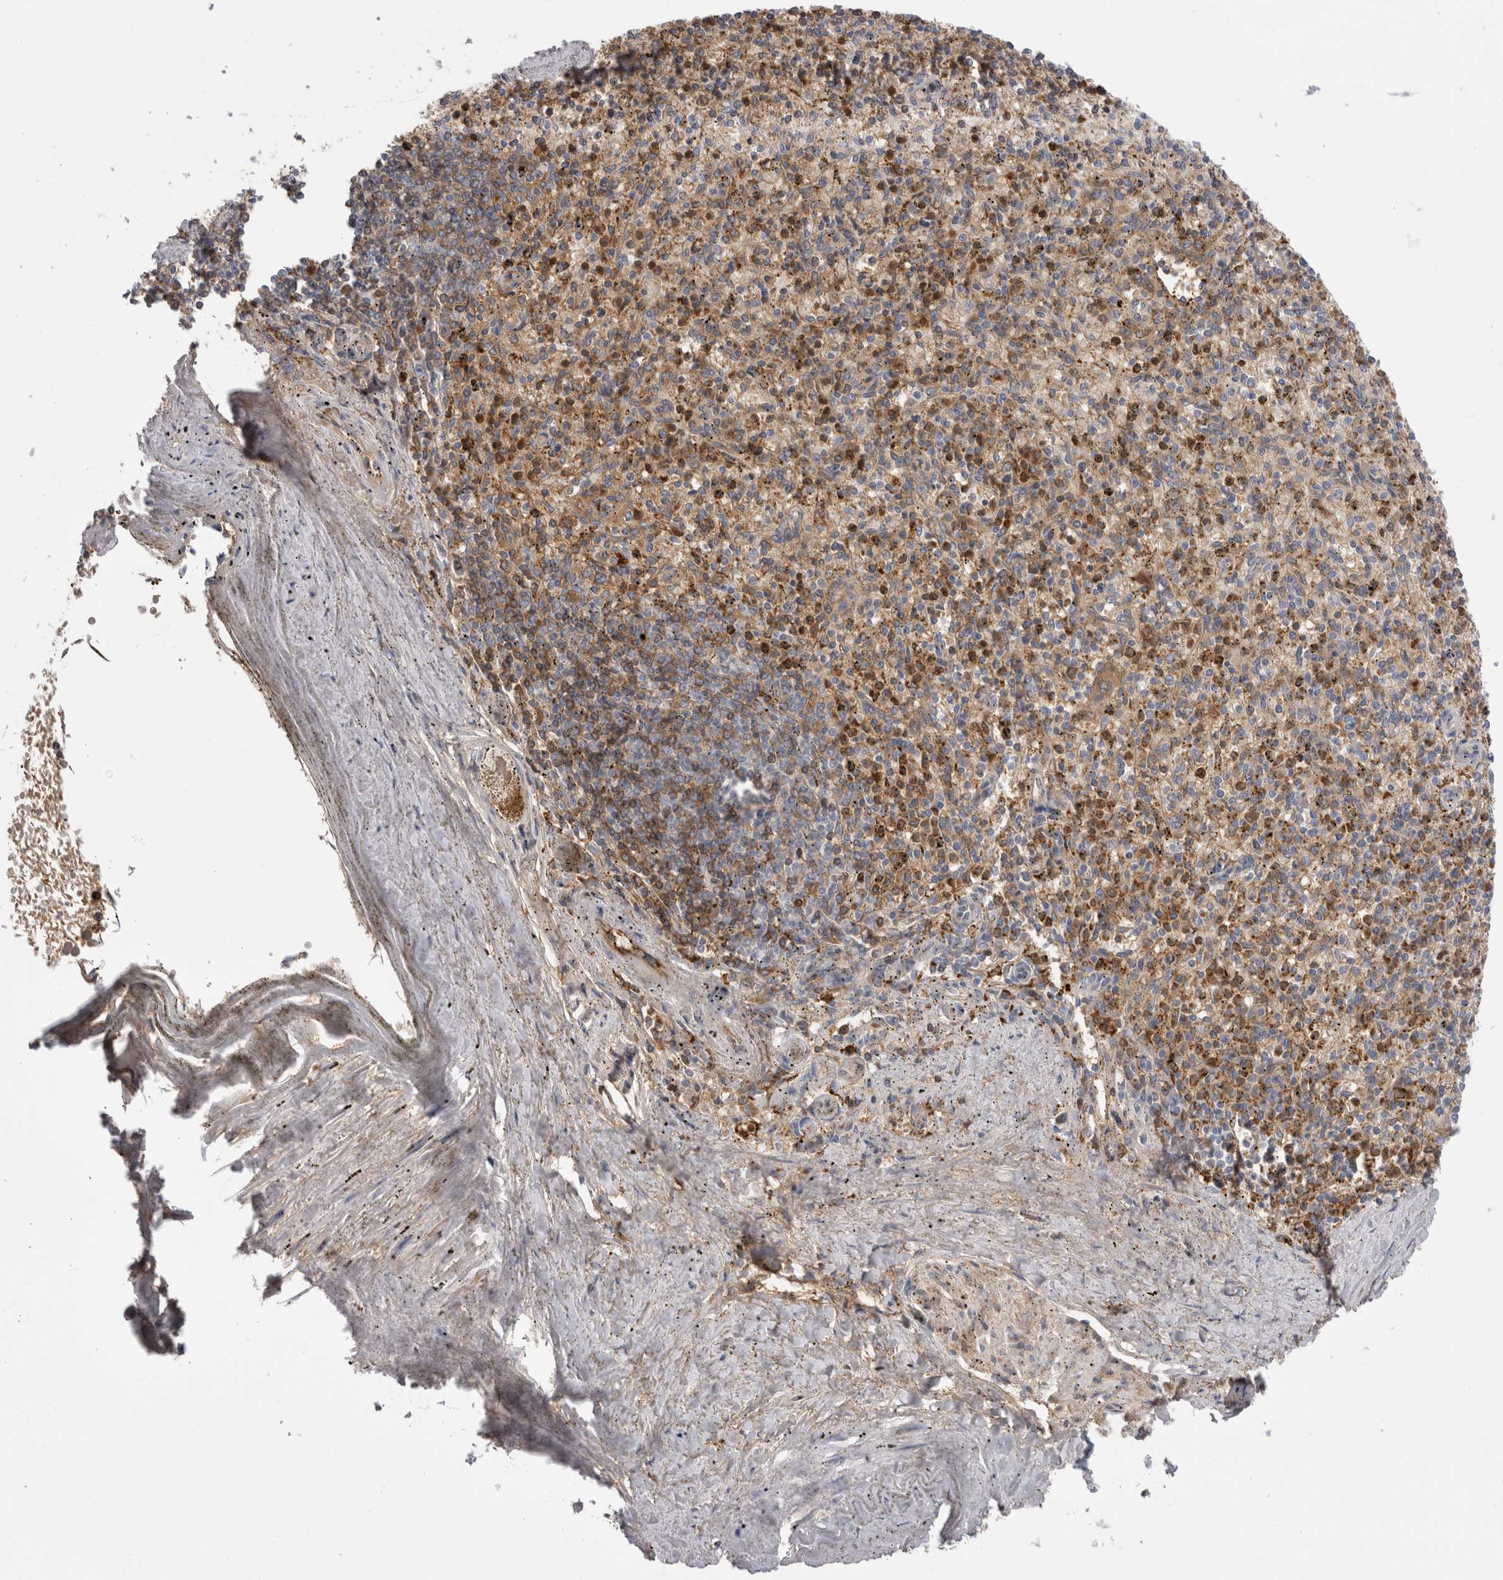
{"staining": {"intensity": "strong", "quantity": "25%-75%", "location": "cytoplasmic/membranous"}, "tissue": "spleen", "cell_type": "Cells in red pulp", "image_type": "normal", "snomed": [{"axis": "morphology", "description": "Normal tissue, NOS"}, {"axis": "topography", "description": "Spleen"}], "caption": "Strong cytoplasmic/membranous staining for a protein is appreciated in approximately 25%-75% of cells in red pulp of normal spleen using IHC.", "gene": "TBCE", "patient": {"sex": "male", "age": 72}}